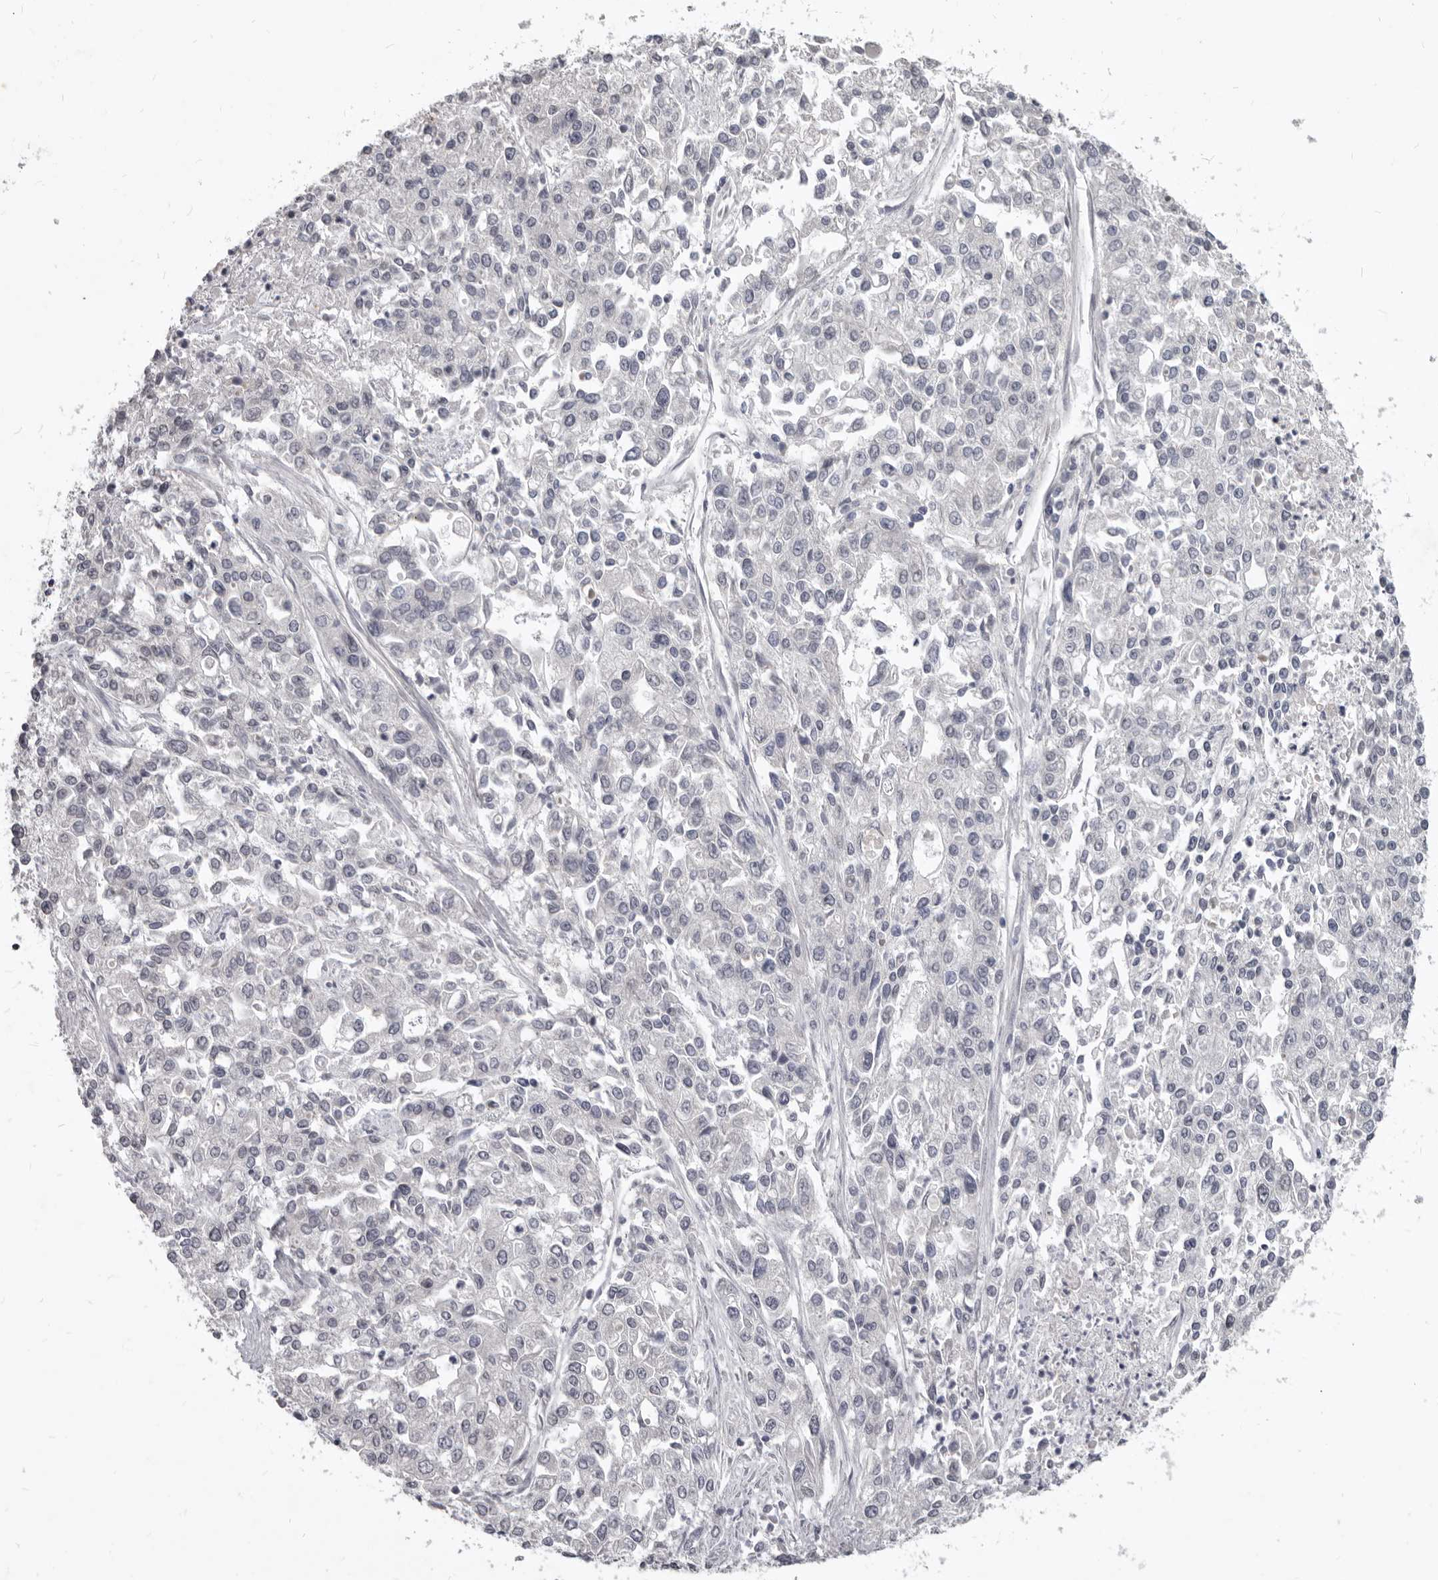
{"staining": {"intensity": "negative", "quantity": "none", "location": "none"}, "tissue": "endometrial cancer", "cell_type": "Tumor cells", "image_type": "cancer", "snomed": [{"axis": "morphology", "description": "Adenocarcinoma, NOS"}, {"axis": "topography", "description": "Endometrium"}], "caption": "Protein analysis of endometrial adenocarcinoma shows no significant positivity in tumor cells.", "gene": "SULT1E1", "patient": {"sex": "female", "age": 49}}